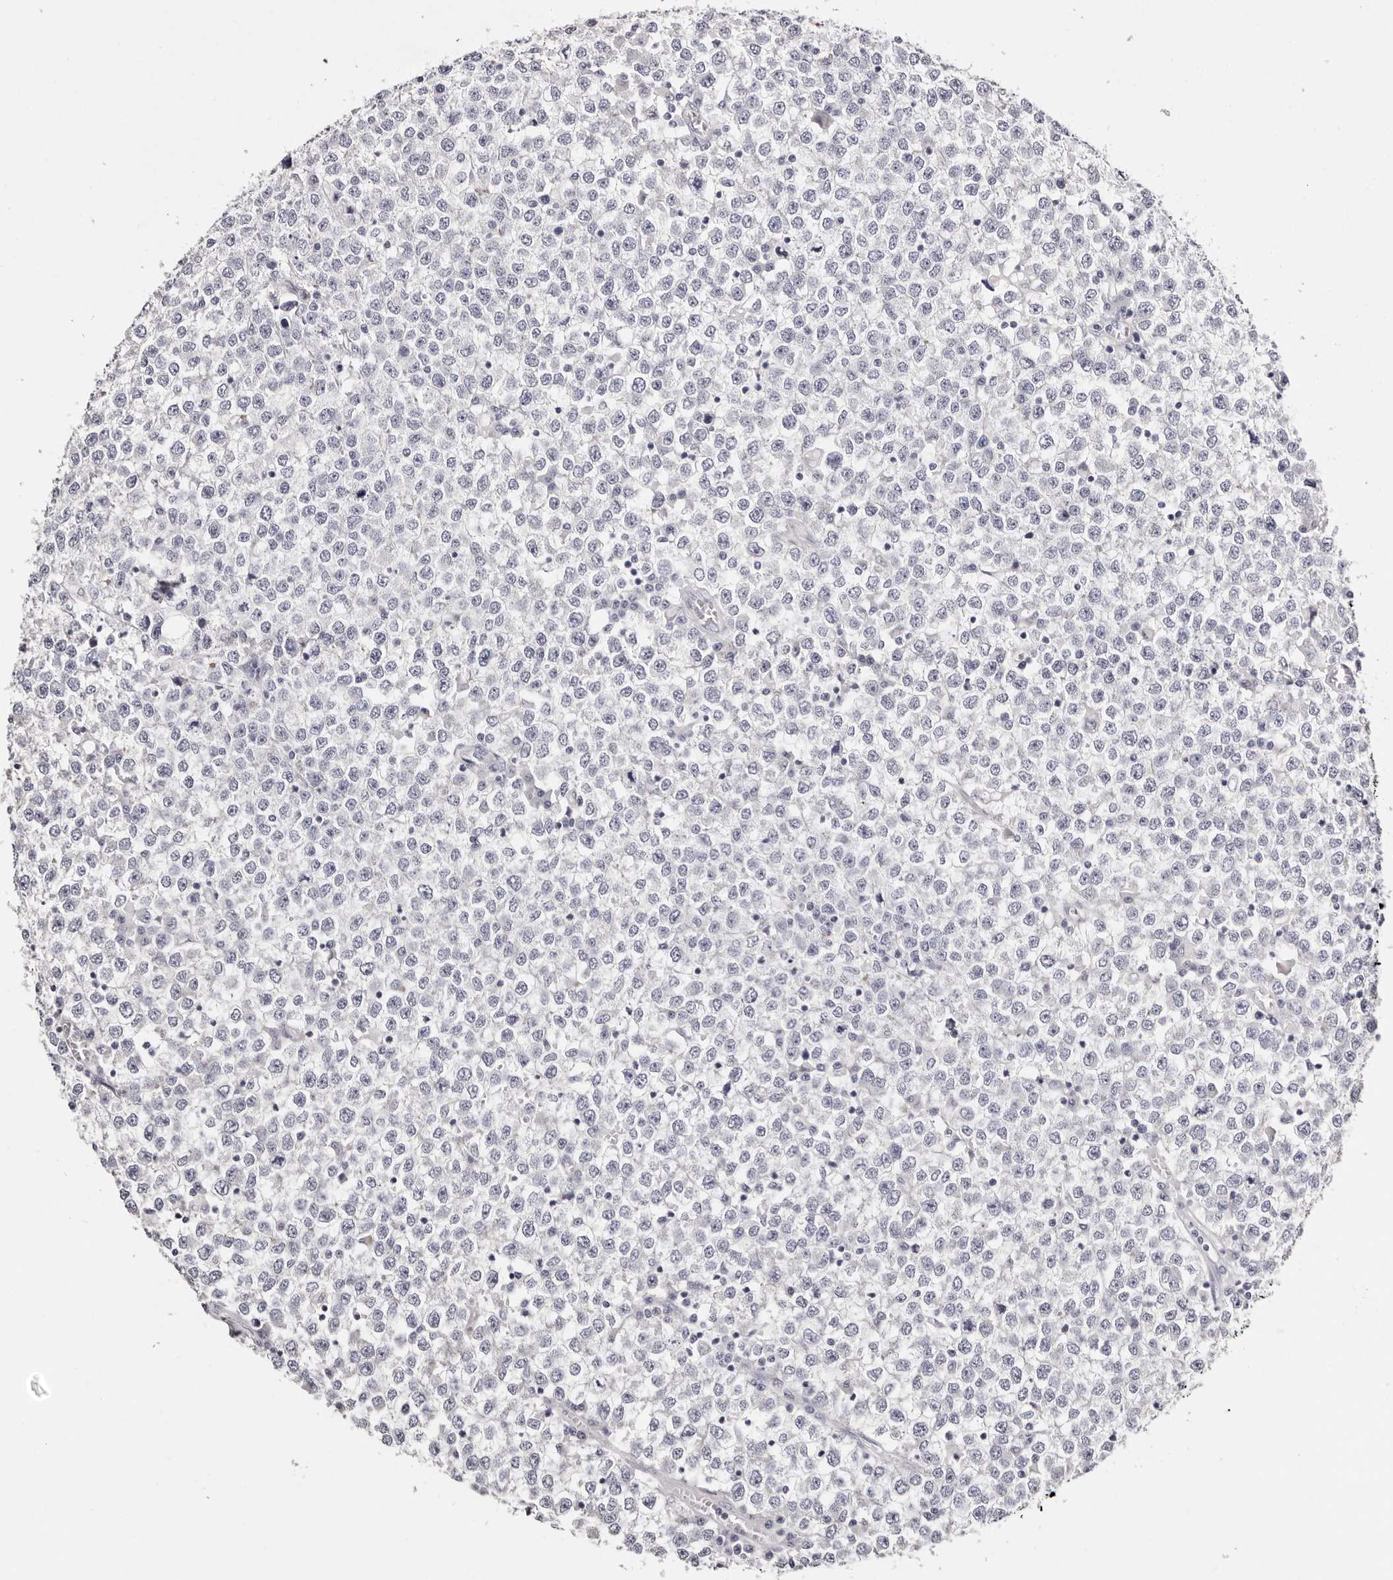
{"staining": {"intensity": "negative", "quantity": "none", "location": "none"}, "tissue": "testis cancer", "cell_type": "Tumor cells", "image_type": "cancer", "snomed": [{"axis": "morphology", "description": "Seminoma, NOS"}, {"axis": "topography", "description": "Testis"}], "caption": "Image shows no protein staining in tumor cells of seminoma (testis) tissue.", "gene": "ROM1", "patient": {"sex": "male", "age": 65}}